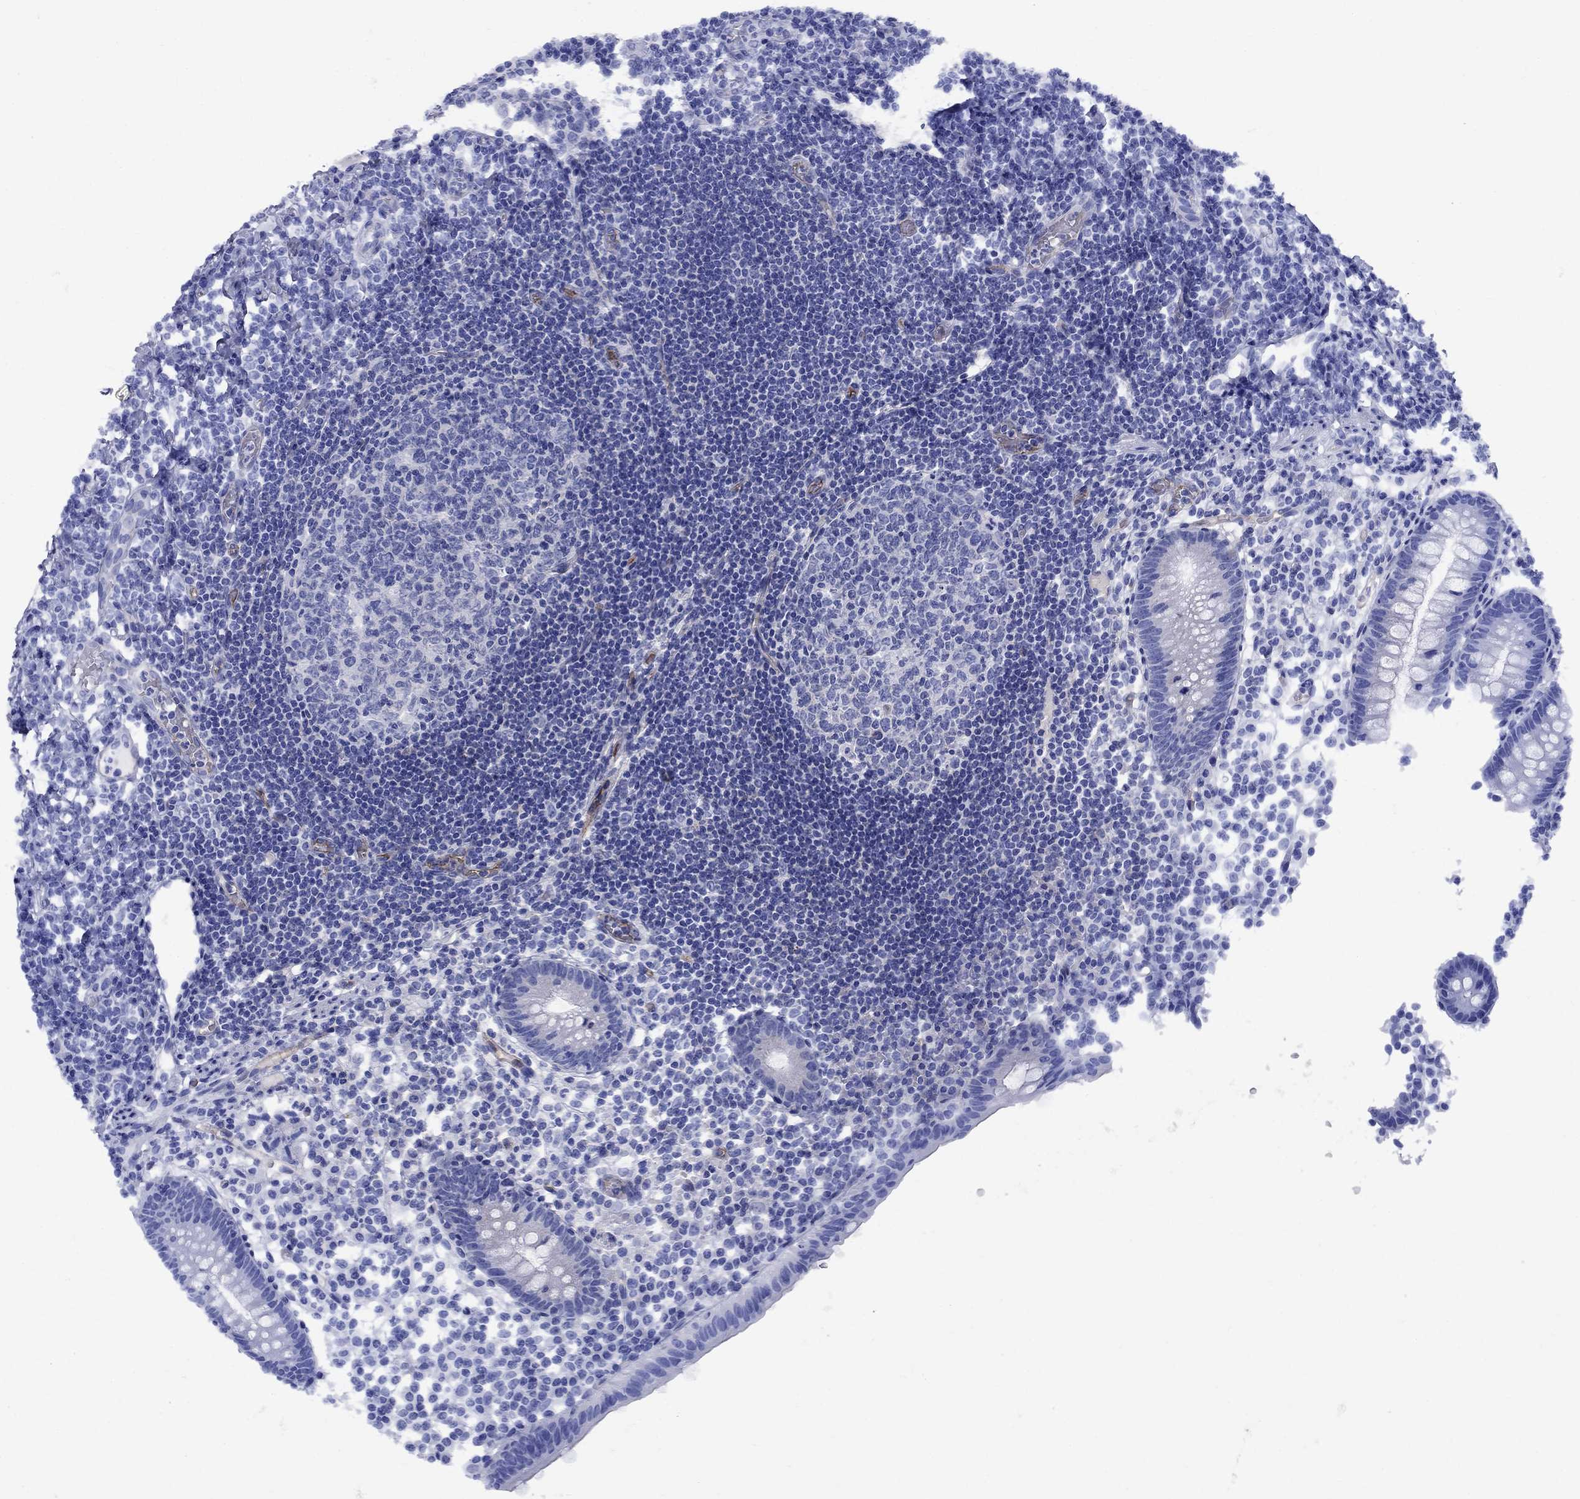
{"staining": {"intensity": "negative", "quantity": "none", "location": "none"}, "tissue": "appendix", "cell_type": "Glandular cells", "image_type": "normal", "snomed": [{"axis": "morphology", "description": "Normal tissue, NOS"}, {"axis": "topography", "description": "Appendix"}], "caption": "The image displays no staining of glandular cells in benign appendix.", "gene": "SMCP", "patient": {"sex": "female", "age": 40}}